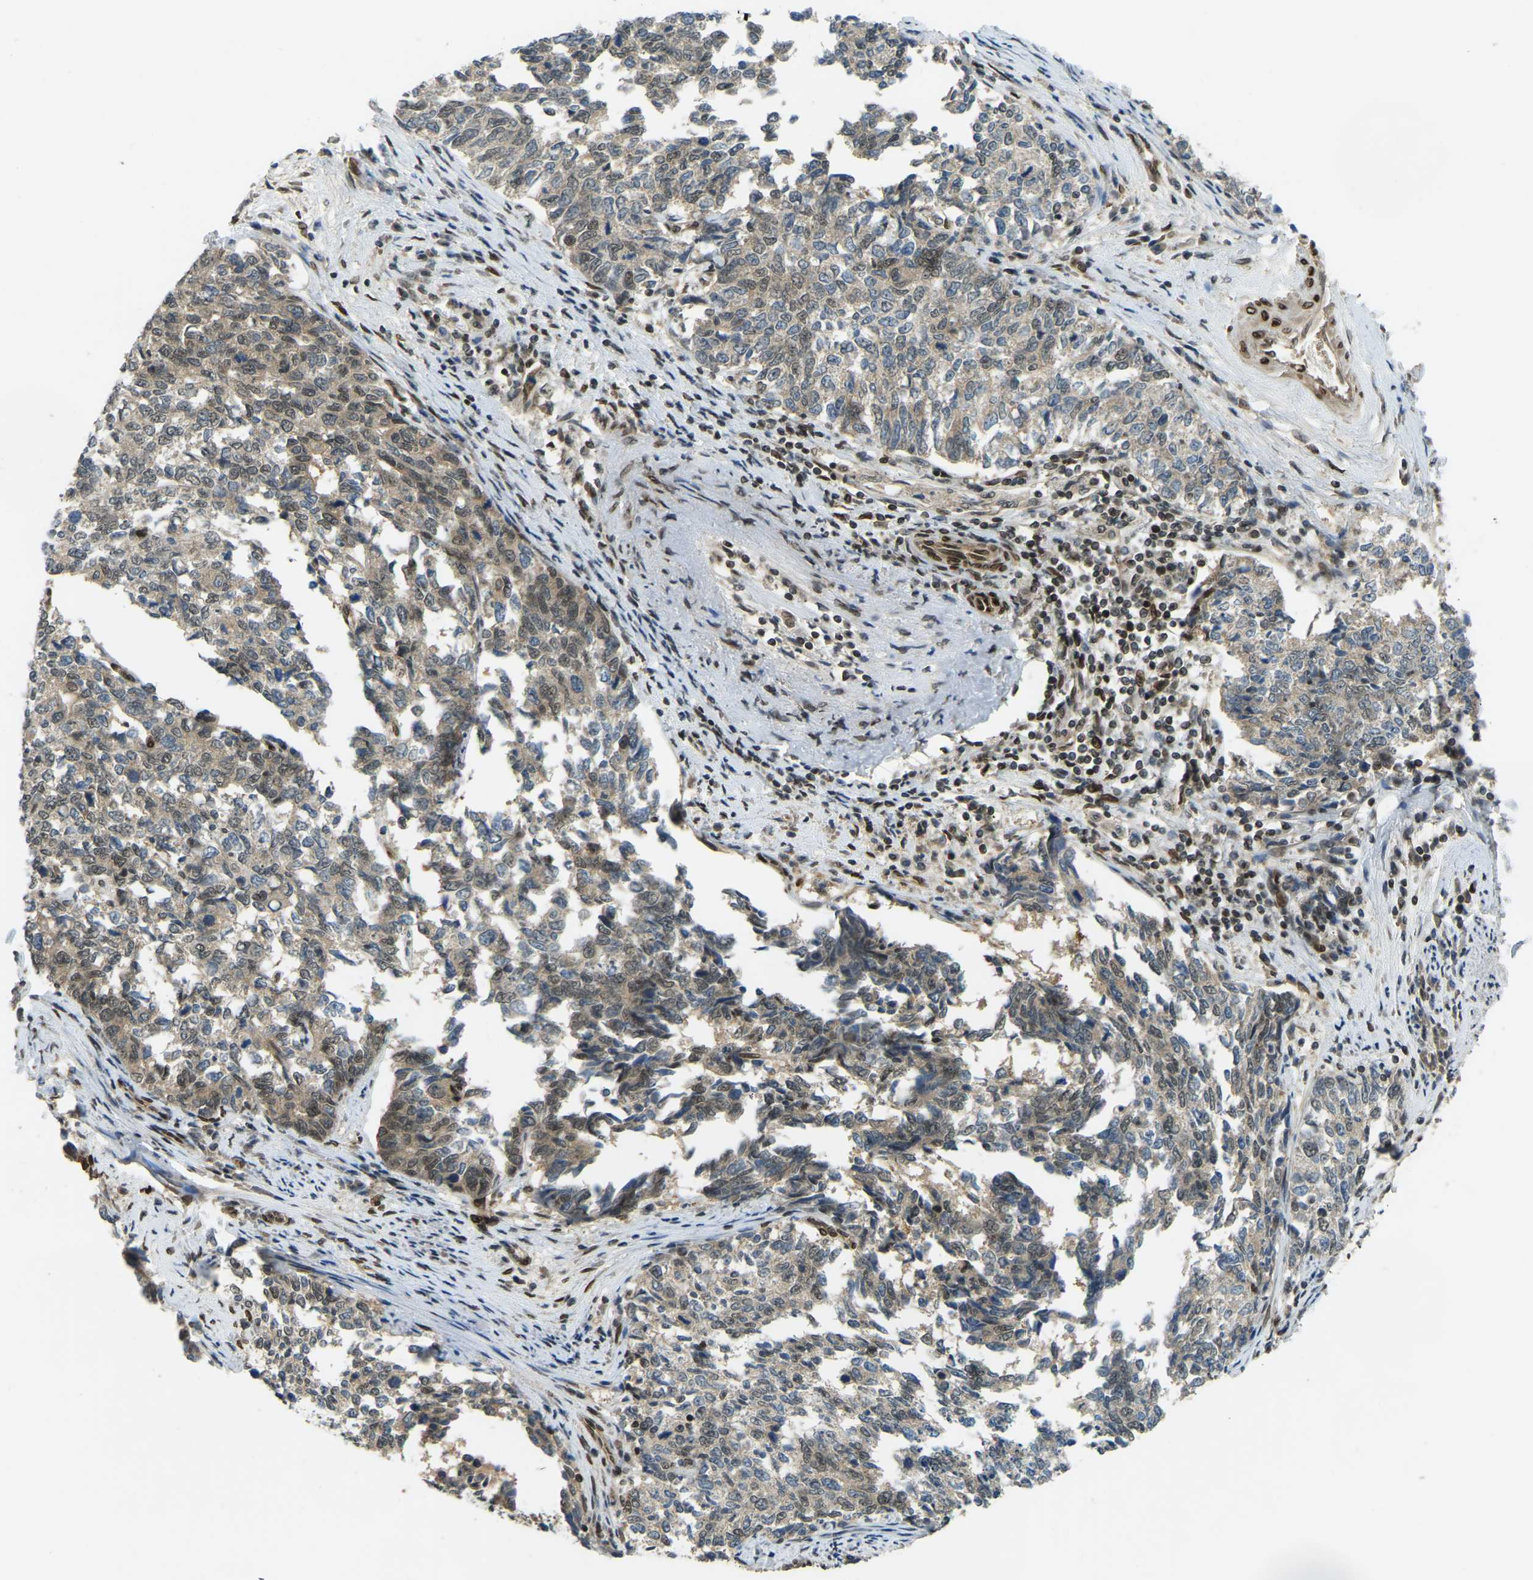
{"staining": {"intensity": "weak", "quantity": "25%-75%", "location": "cytoplasmic/membranous,nuclear"}, "tissue": "cervical cancer", "cell_type": "Tumor cells", "image_type": "cancer", "snomed": [{"axis": "morphology", "description": "Squamous cell carcinoma, NOS"}, {"axis": "topography", "description": "Cervix"}], "caption": "Immunohistochemical staining of human cervical cancer (squamous cell carcinoma) demonstrates weak cytoplasmic/membranous and nuclear protein expression in about 25%-75% of tumor cells.", "gene": "SYNE1", "patient": {"sex": "female", "age": 63}}